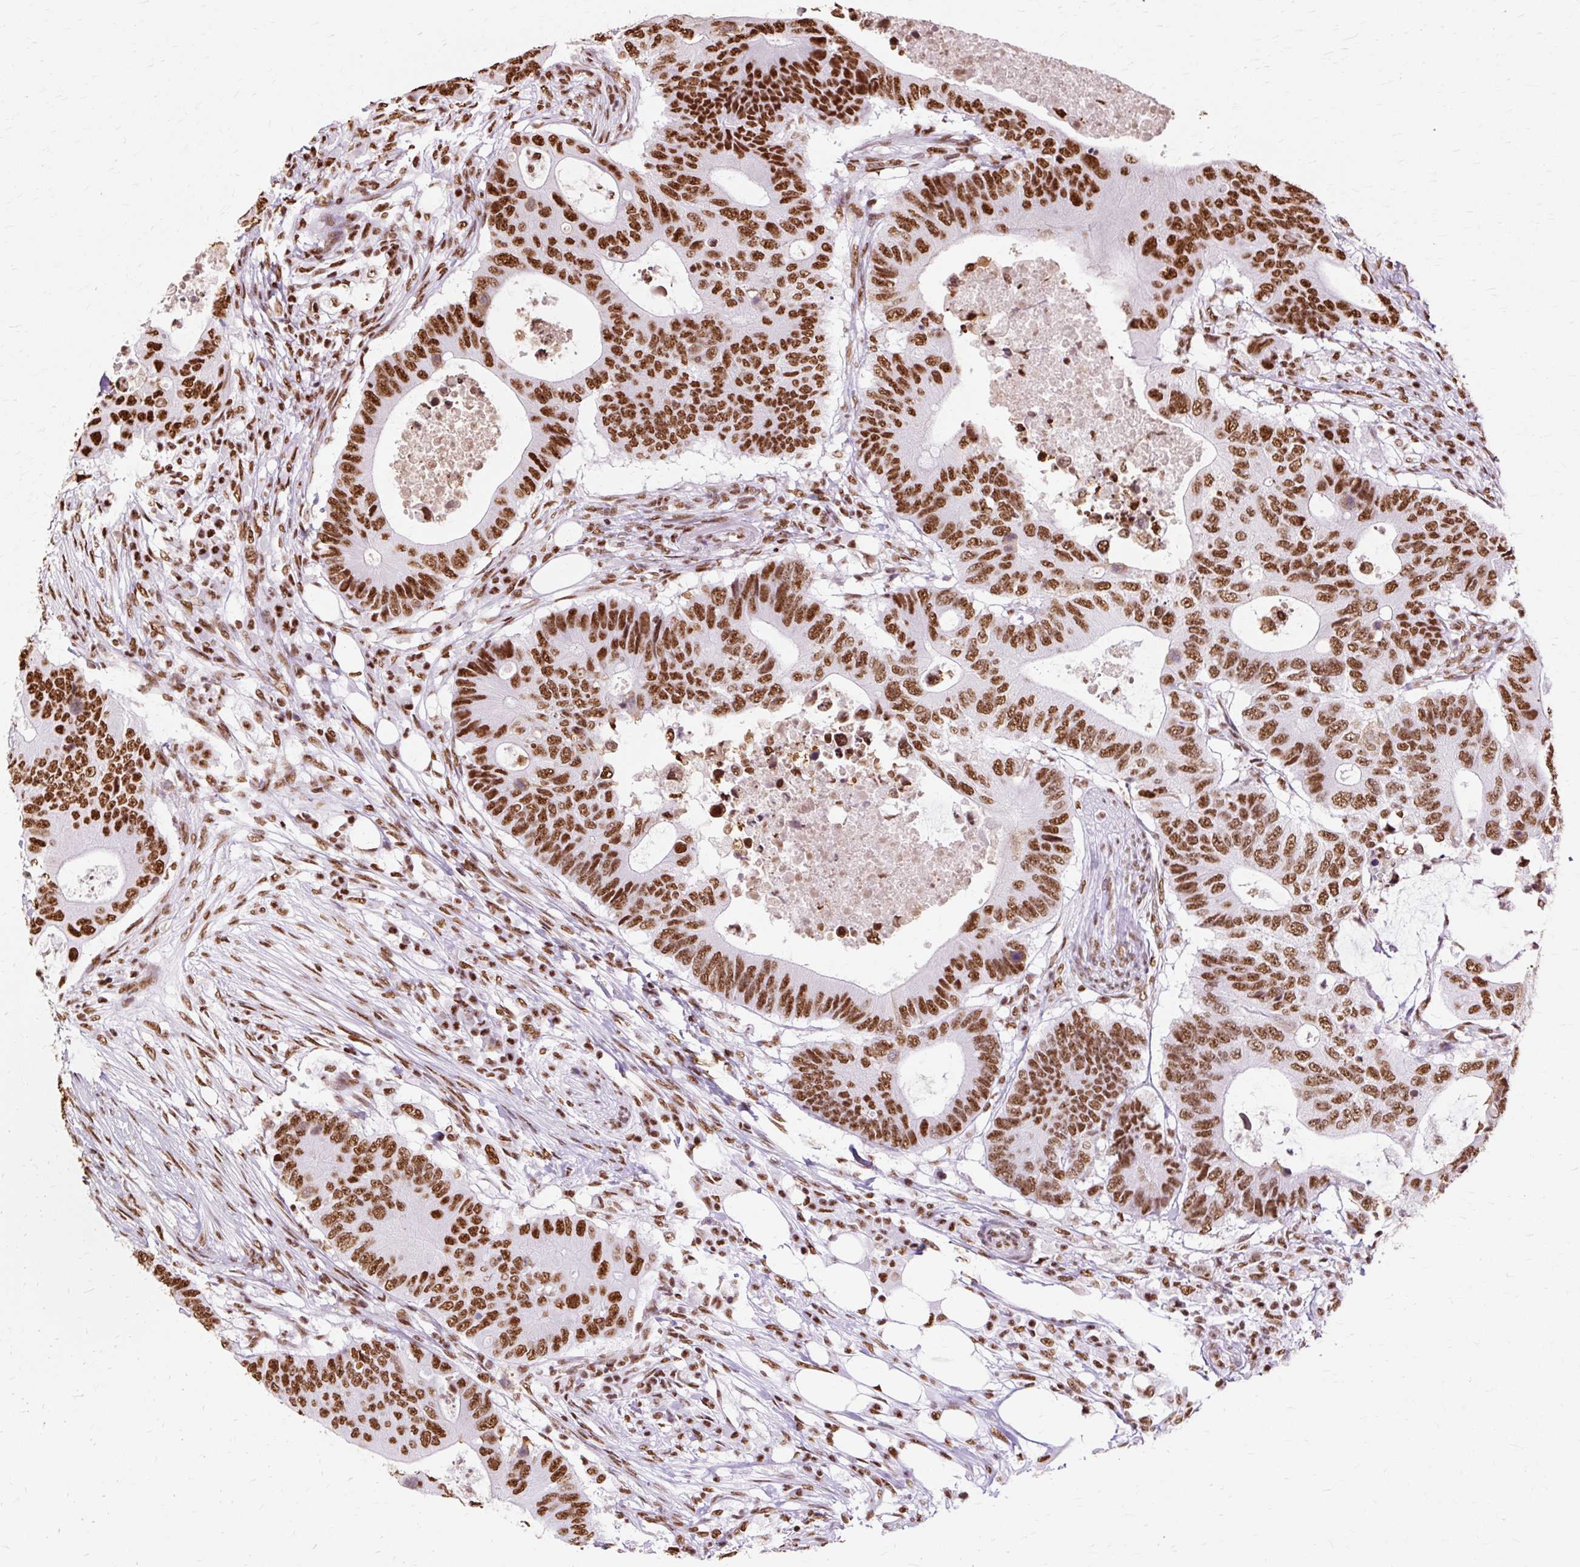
{"staining": {"intensity": "strong", "quantity": ">75%", "location": "nuclear"}, "tissue": "colorectal cancer", "cell_type": "Tumor cells", "image_type": "cancer", "snomed": [{"axis": "morphology", "description": "Adenocarcinoma, NOS"}, {"axis": "topography", "description": "Colon"}], "caption": "Colorectal cancer (adenocarcinoma) was stained to show a protein in brown. There is high levels of strong nuclear staining in approximately >75% of tumor cells.", "gene": "XRCC6", "patient": {"sex": "male", "age": 71}}